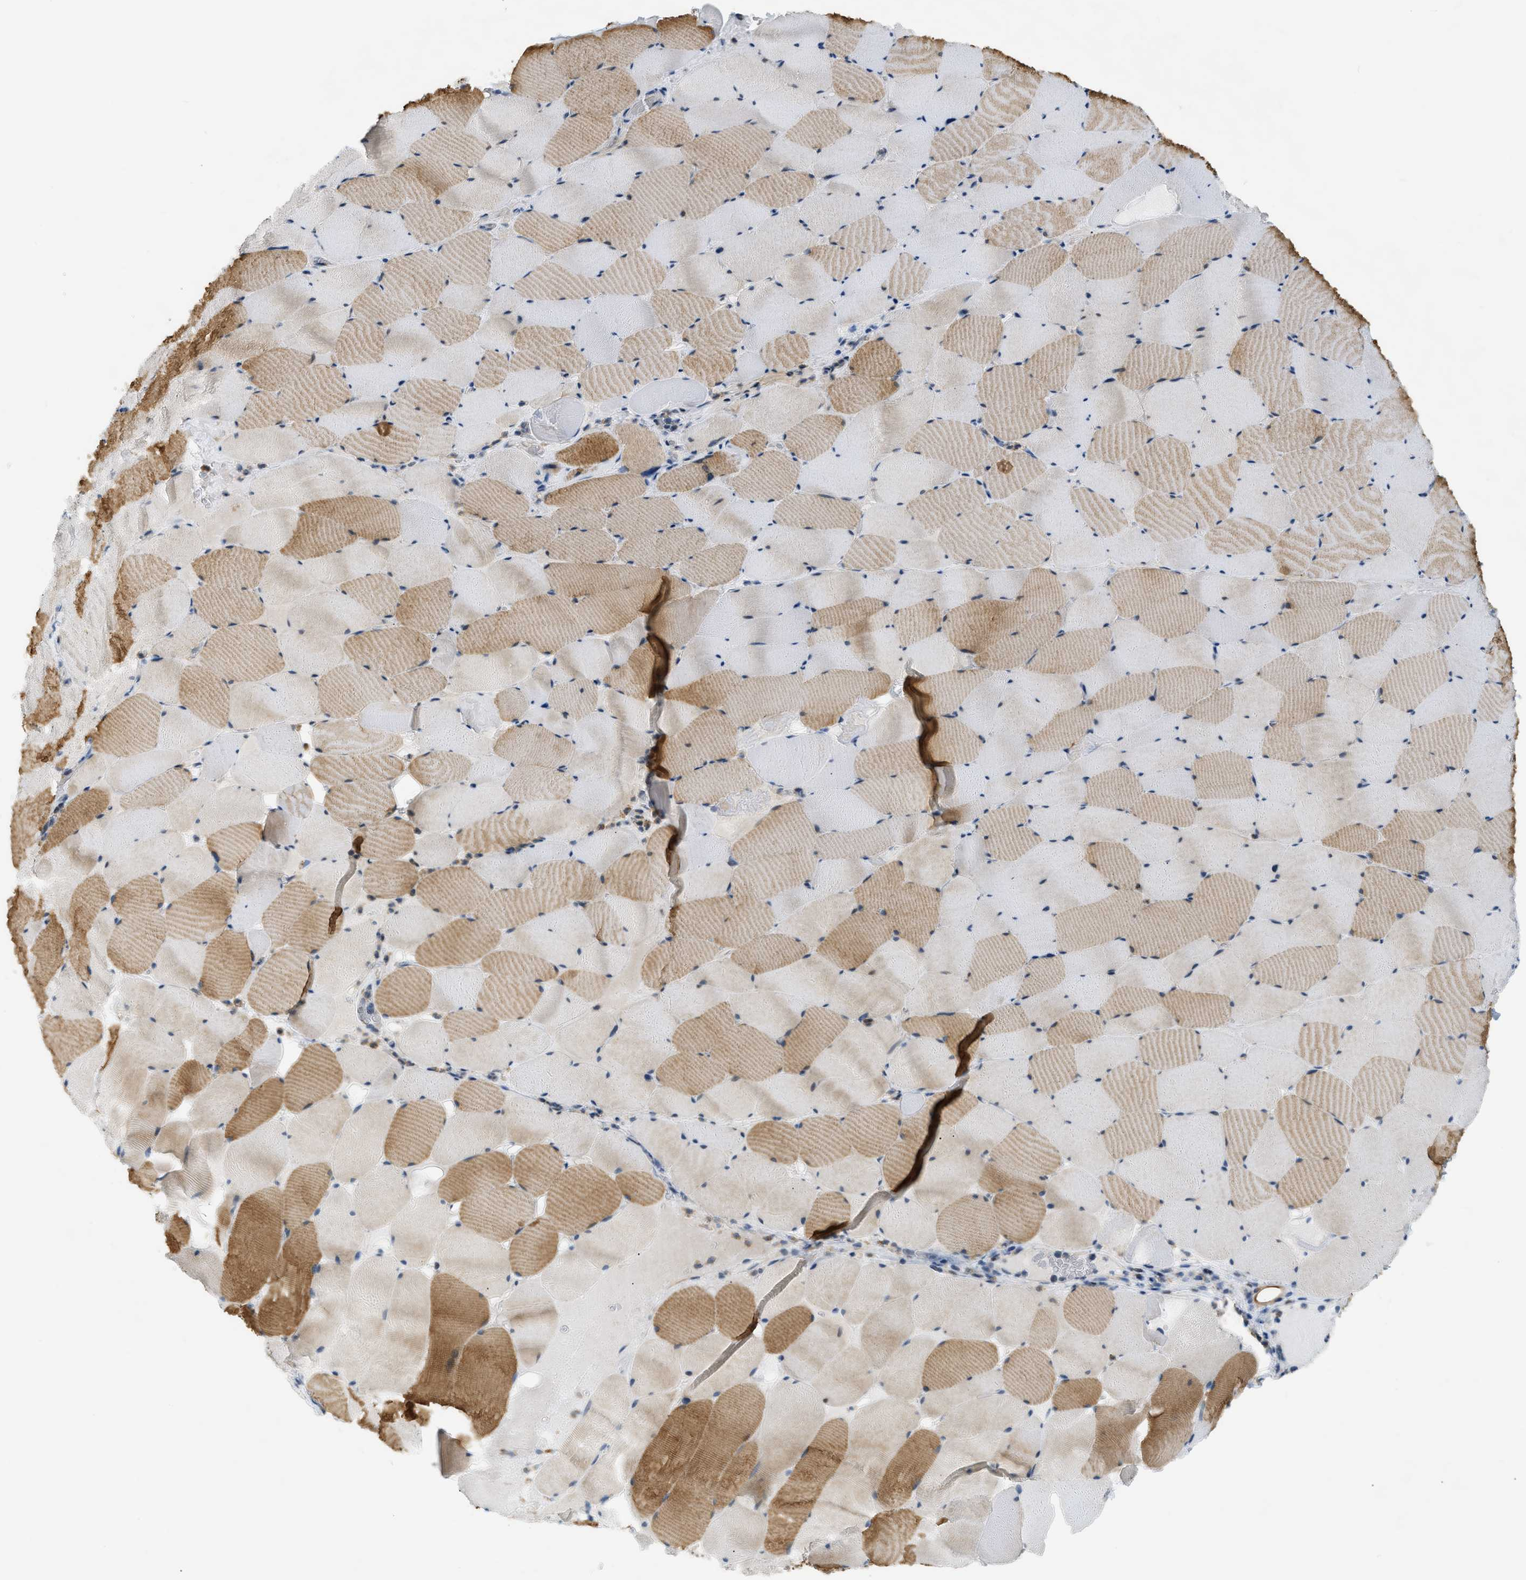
{"staining": {"intensity": "moderate", "quantity": "25%-75%", "location": "cytoplasmic/membranous"}, "tissue": "skeletal muscle", "cell_type": "Myocytes", "image_type": "normal", "snomed": [{"axis": "morphology", "description": "Normal tissue, NOS"}, {"axis": "topography", "description": "Skeletal muscle"}], "caption": "This image exhibits IHC staining of normal human skeletal muscle, with medium moderate cytoplasmic/membranous staining in approximately 25%-75% of myocytes.", "gene": "ZNF408", "patient": {"sex": "male", "age": 62}}